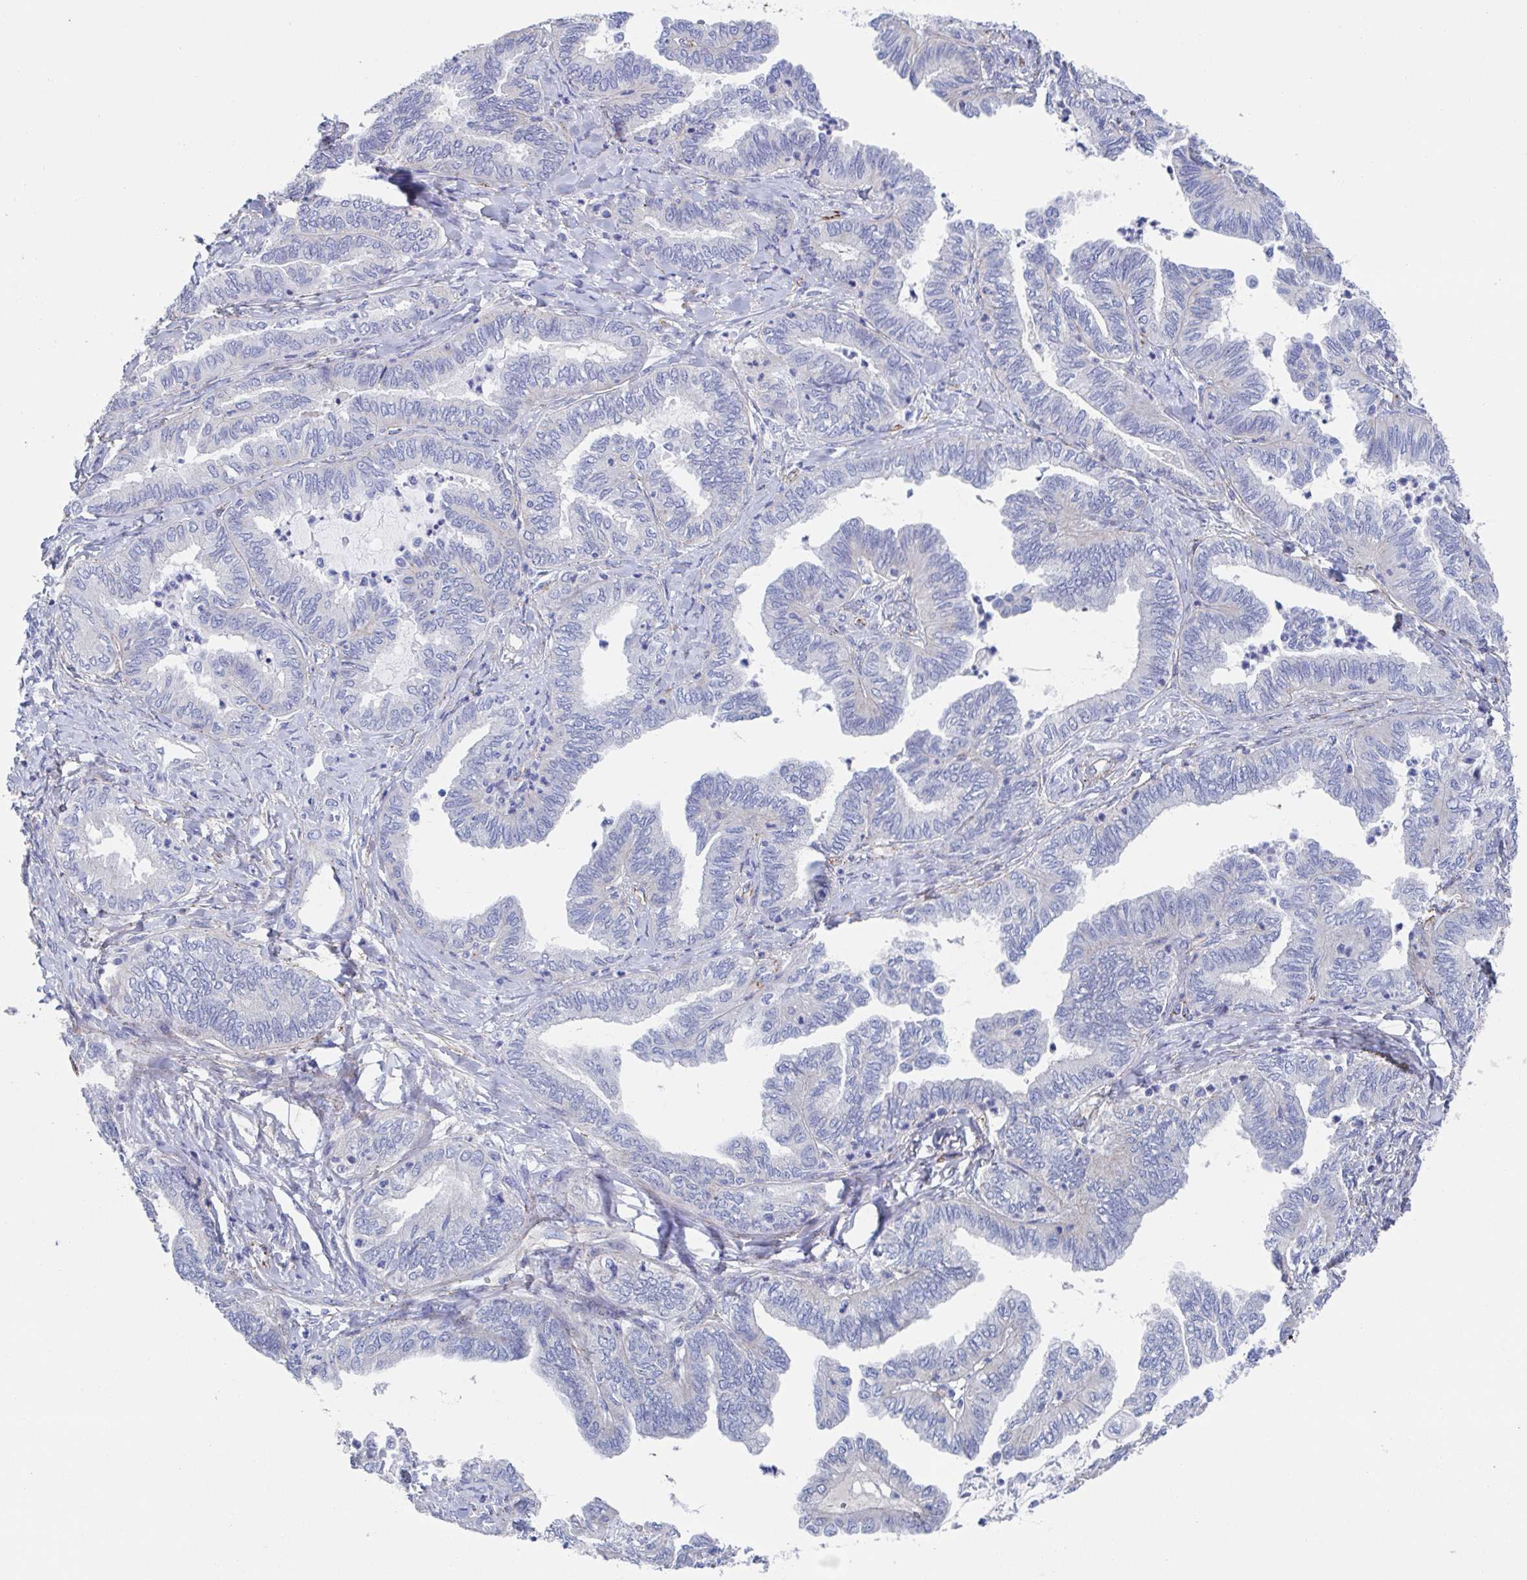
{"staining": {"intensity": "negative", "quantity": "none", "location": "none"}, "tissue": "ovarian cancer", "cell_type": "Tumor cells", "image_type": "cancer", "snomed": [{"axis": "morphology", "description": "Carcinoma, endometroid"}, {"axis": "topography", "description": "Ovary"}], "caption": "Human ovarian endometroid carcinoma stained for a protein using immunohistochemistry demonstrates no staining in tumor cells.", "gene": "CDH2", "patient": {"sex": "female", "age": 70}}